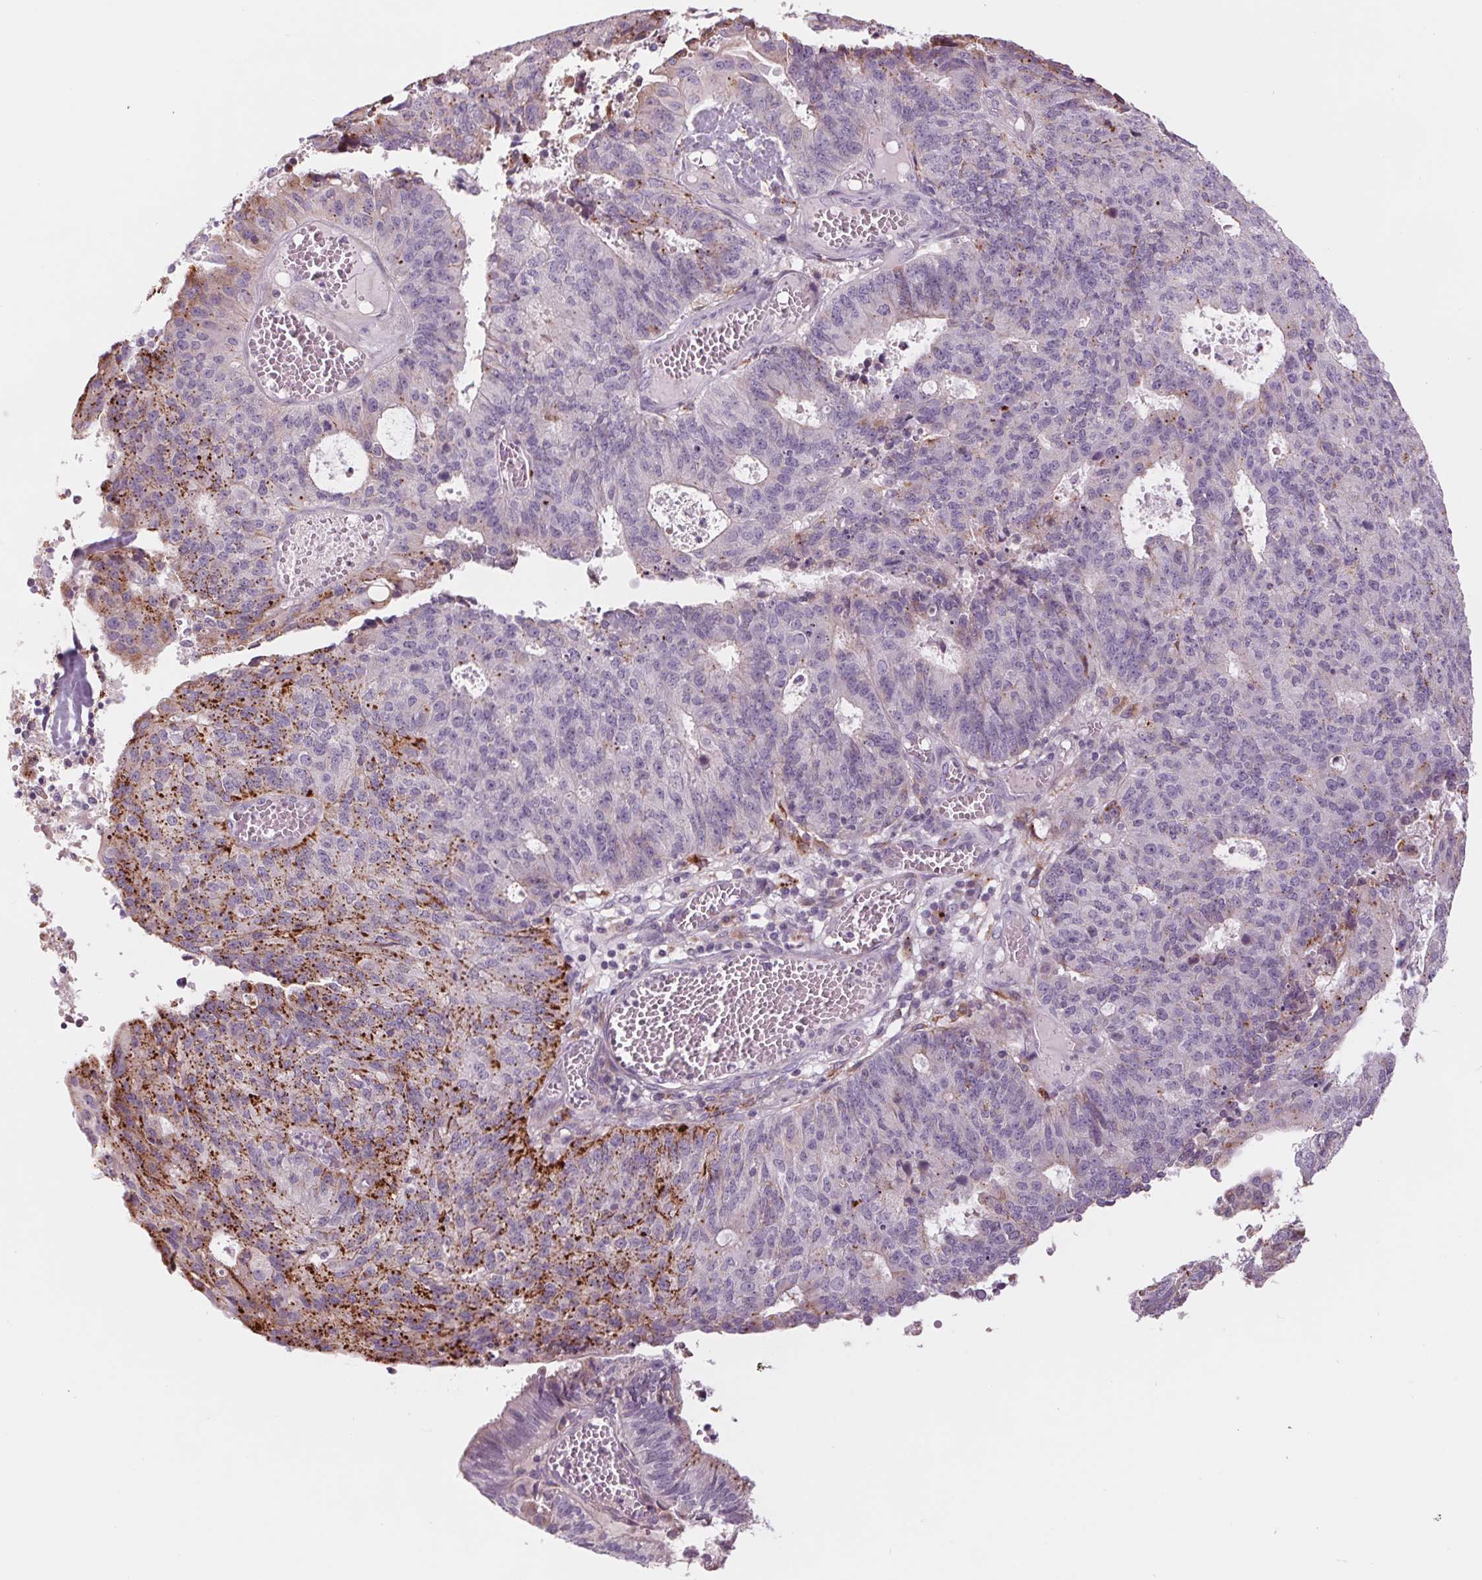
{"staining": {"intensity": "moderate", "quantity": "<25%", "location": "cytoplasmic/membranous"}, "tissue": "endometrial cancer", "cell_type": "Tumor cells", "image_type": "cancer", "snomed": [{"axis": "morphology", "description": "Adenocarcinoma, NOS"}, {"axis": "topography", "description": "Endometrium"}], "caption": "A photomicrograph showing moderate cytoplasmic/membranous staining in about <25% of tumor cells in adenocarcinoma (endometrial), as visualized by brown immunohistochemical staining.", "gene": "SAMD5", "patient": {"sex": "female", "age": 82}}